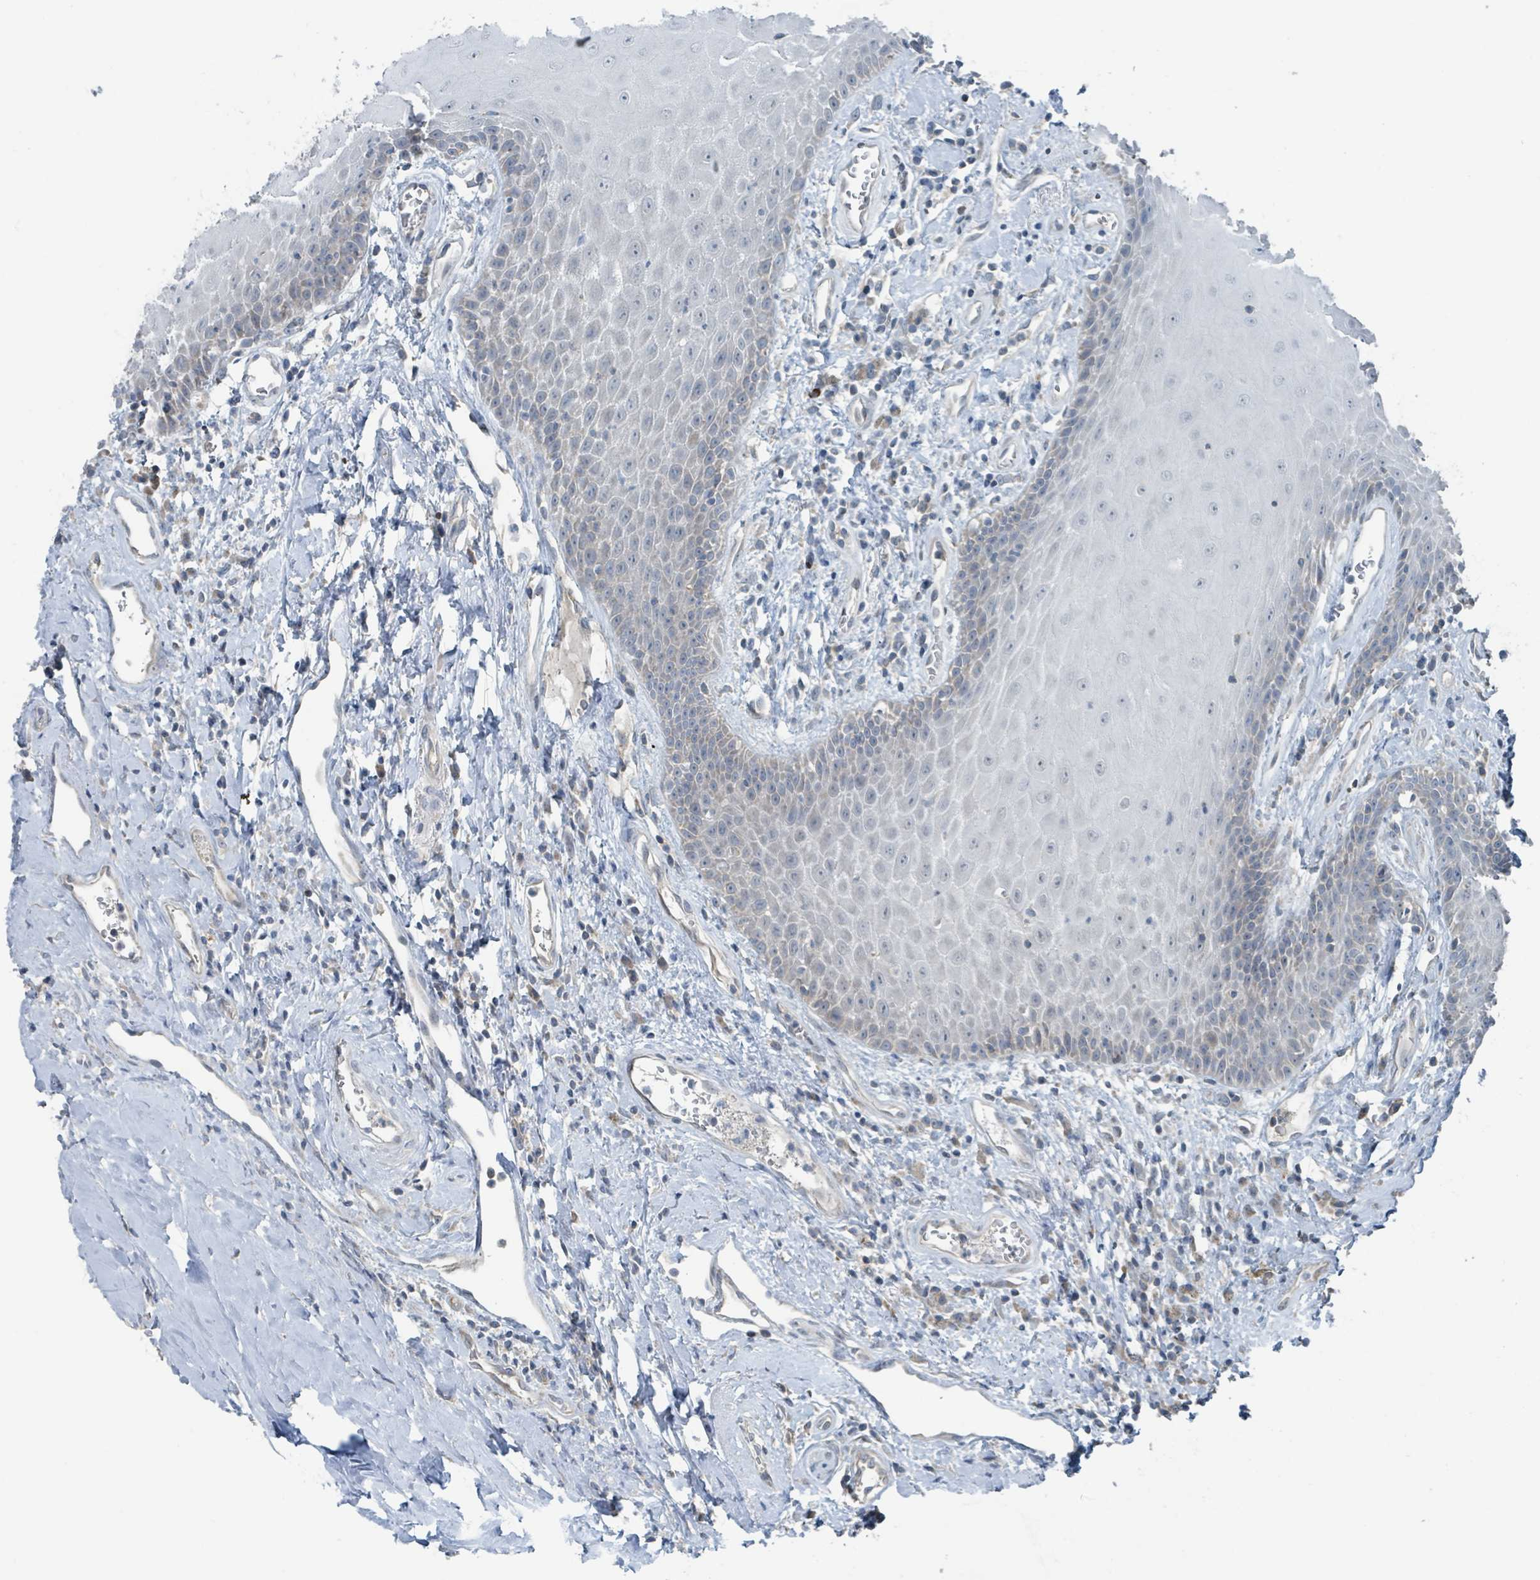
{"staining": {"intensity": "negative", "quantity": "none", "location": "none"}, "tissue": "head and neck cancer", "cell_type": "Tumor cells", "image_type": "cancer", "snomed": [{"axis": "morphology", "description": "Squamous cell carcinoma, NOS"}, {"axis": "topography", "description": "Head-Neck"}], "caption": "An immunohistochemistry photomicrograph of head and neck cancer is shown. There is no staining in tumor cells of head and neck cancer.", "gene": "ACBD4", "patient": {"sex": "female", "age": 59}}